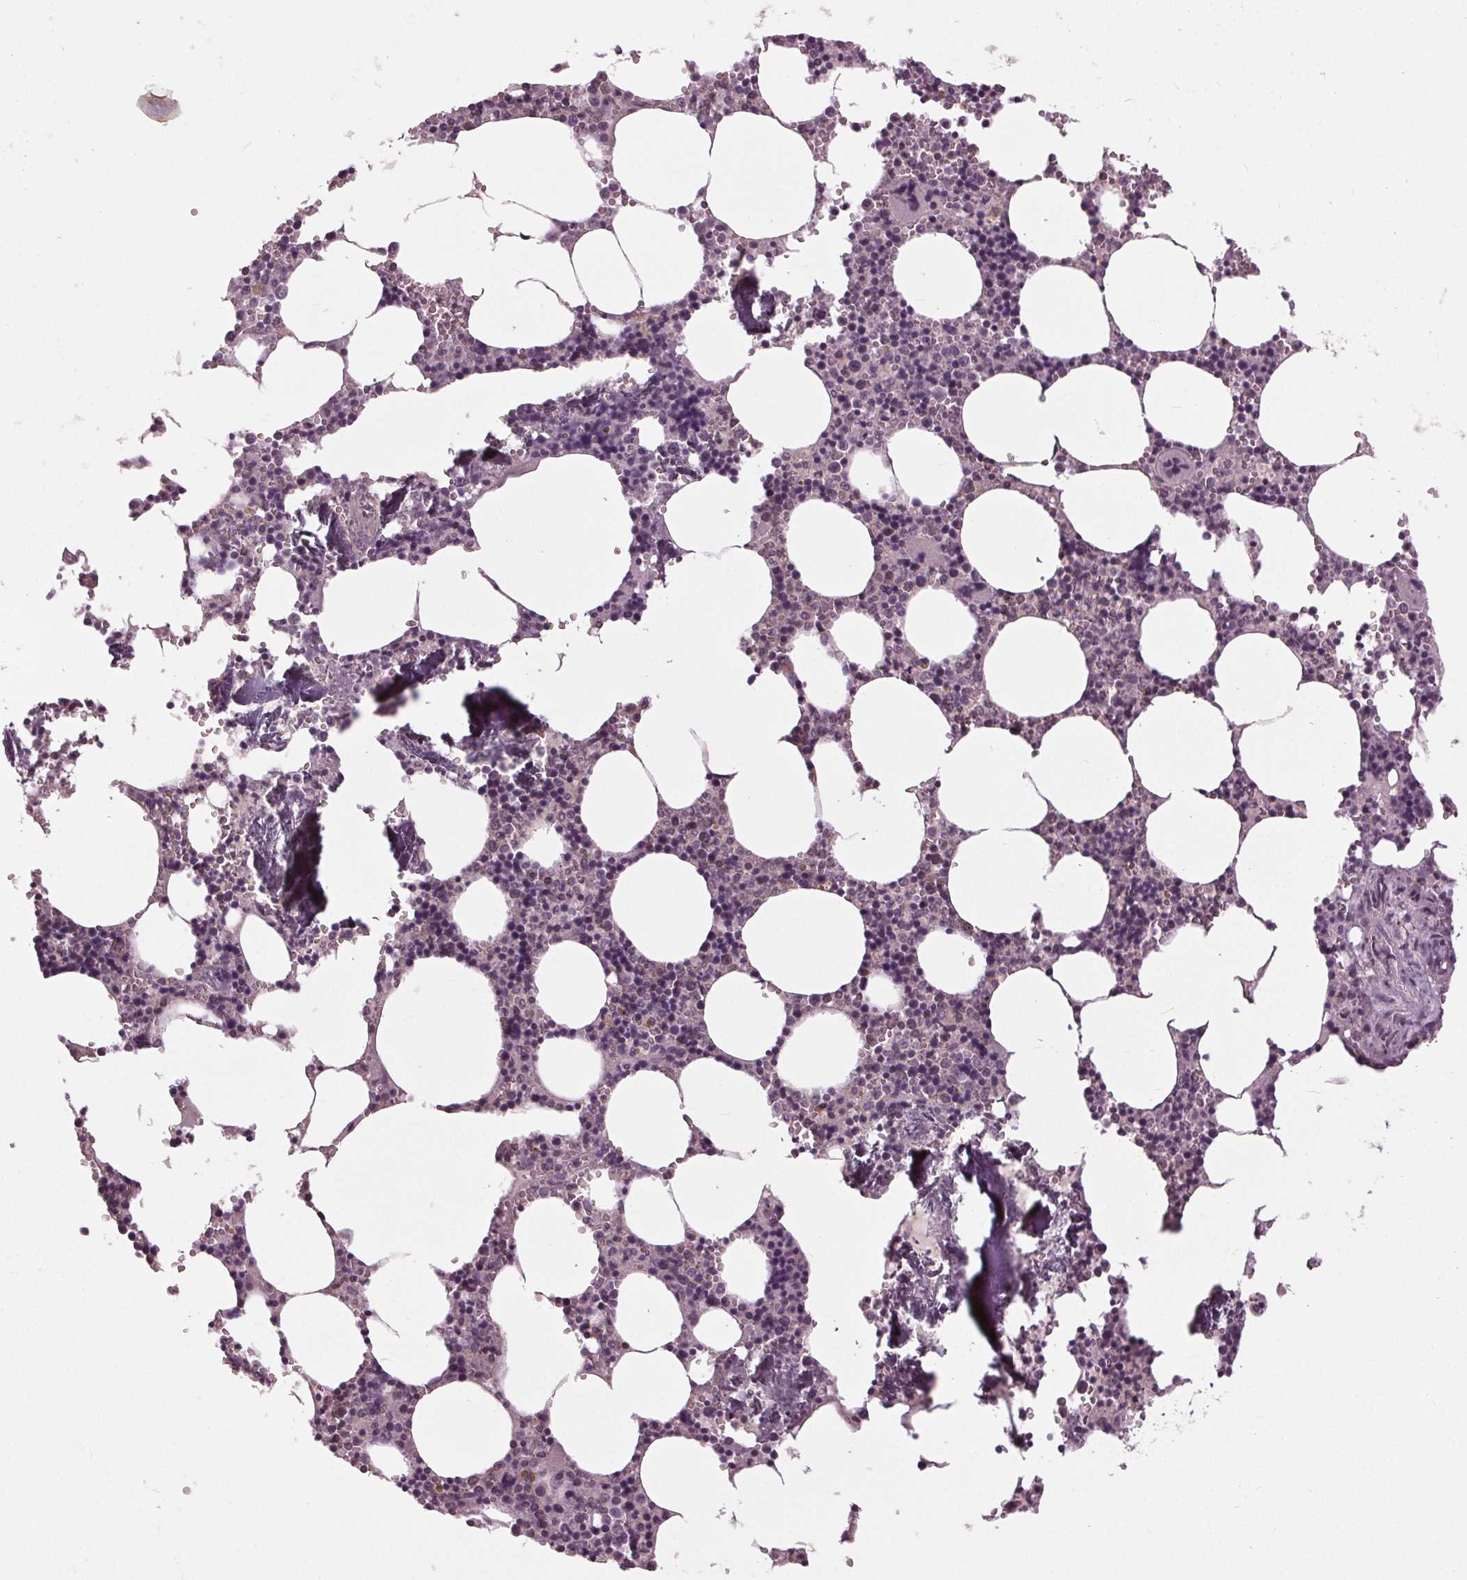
{"staining": {"intensity": "negative", "quantity": "none", "location": "none"}, "tissue": "bone marrow", "cell_type": "Hematopoietic cells", "image_type": "normal", "snomed": [{"axis": "morphology", "description": "Normal tissue, NOS"}, {"axis": "topography", "description": "Bone marrow"}], "caption": "Hematopoietic cells show no significant staining in unremarkable bone marrow.", "gene": "SIGLEC6", "patient": {"sex": "male", "age": 54}}